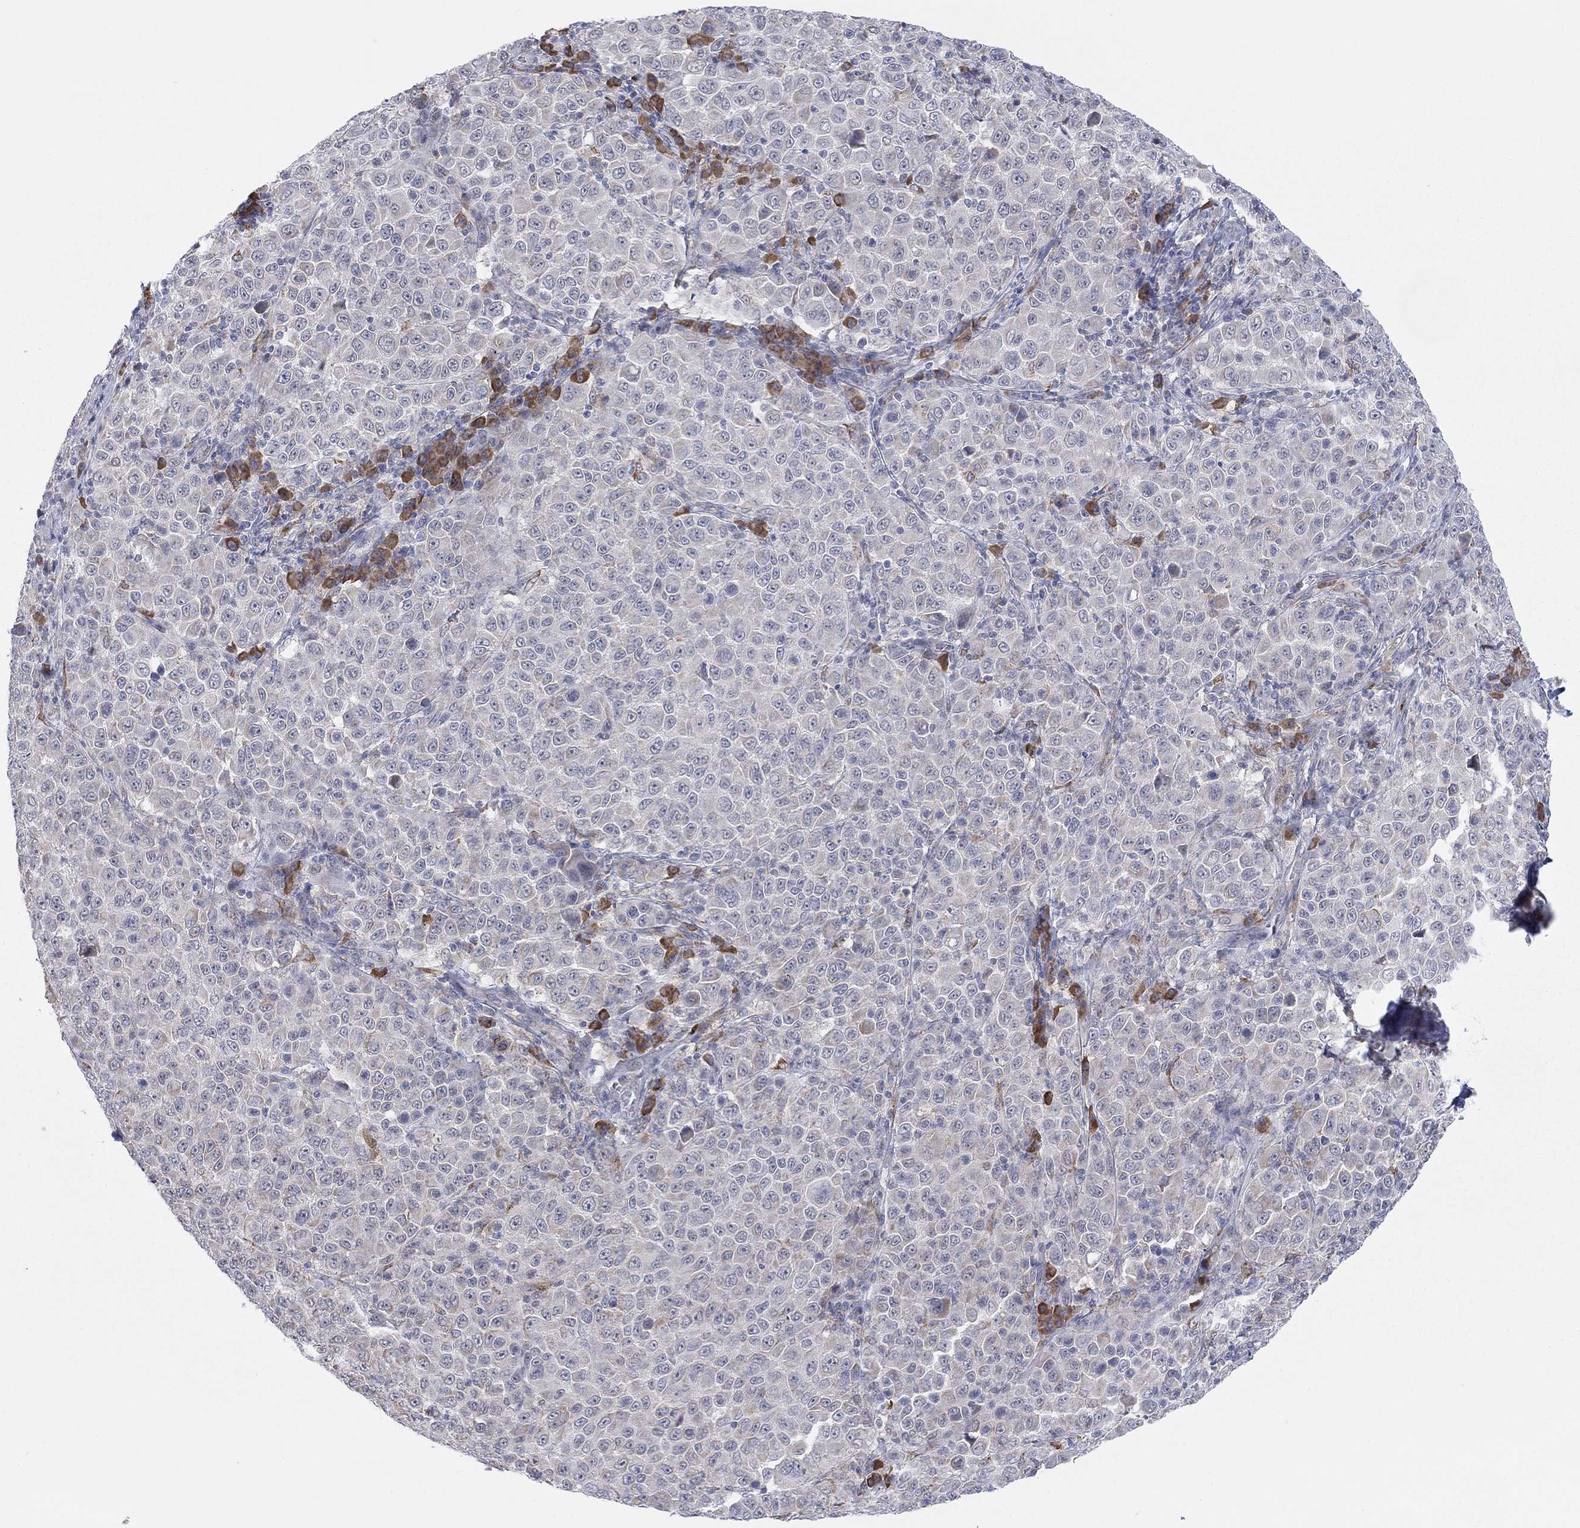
{"staining": {"intensity": "negative", "quantity": "none", "location": "none"}, "tissue": "melanoma", "cell_type": "Tumor cells", "image_type": "cancer", "snomed": [{"axis": "morphology", "description": "Malignant melanoma, NOS"}, {"axis": "topography", "description": "Skin"}], "caption": "This is an immunohistochemistry photomicrograph of melanoma. There is no positivity in tumor cells.", "gene": "MTRFR", "patient": {"sex": "female", "age": 57}}